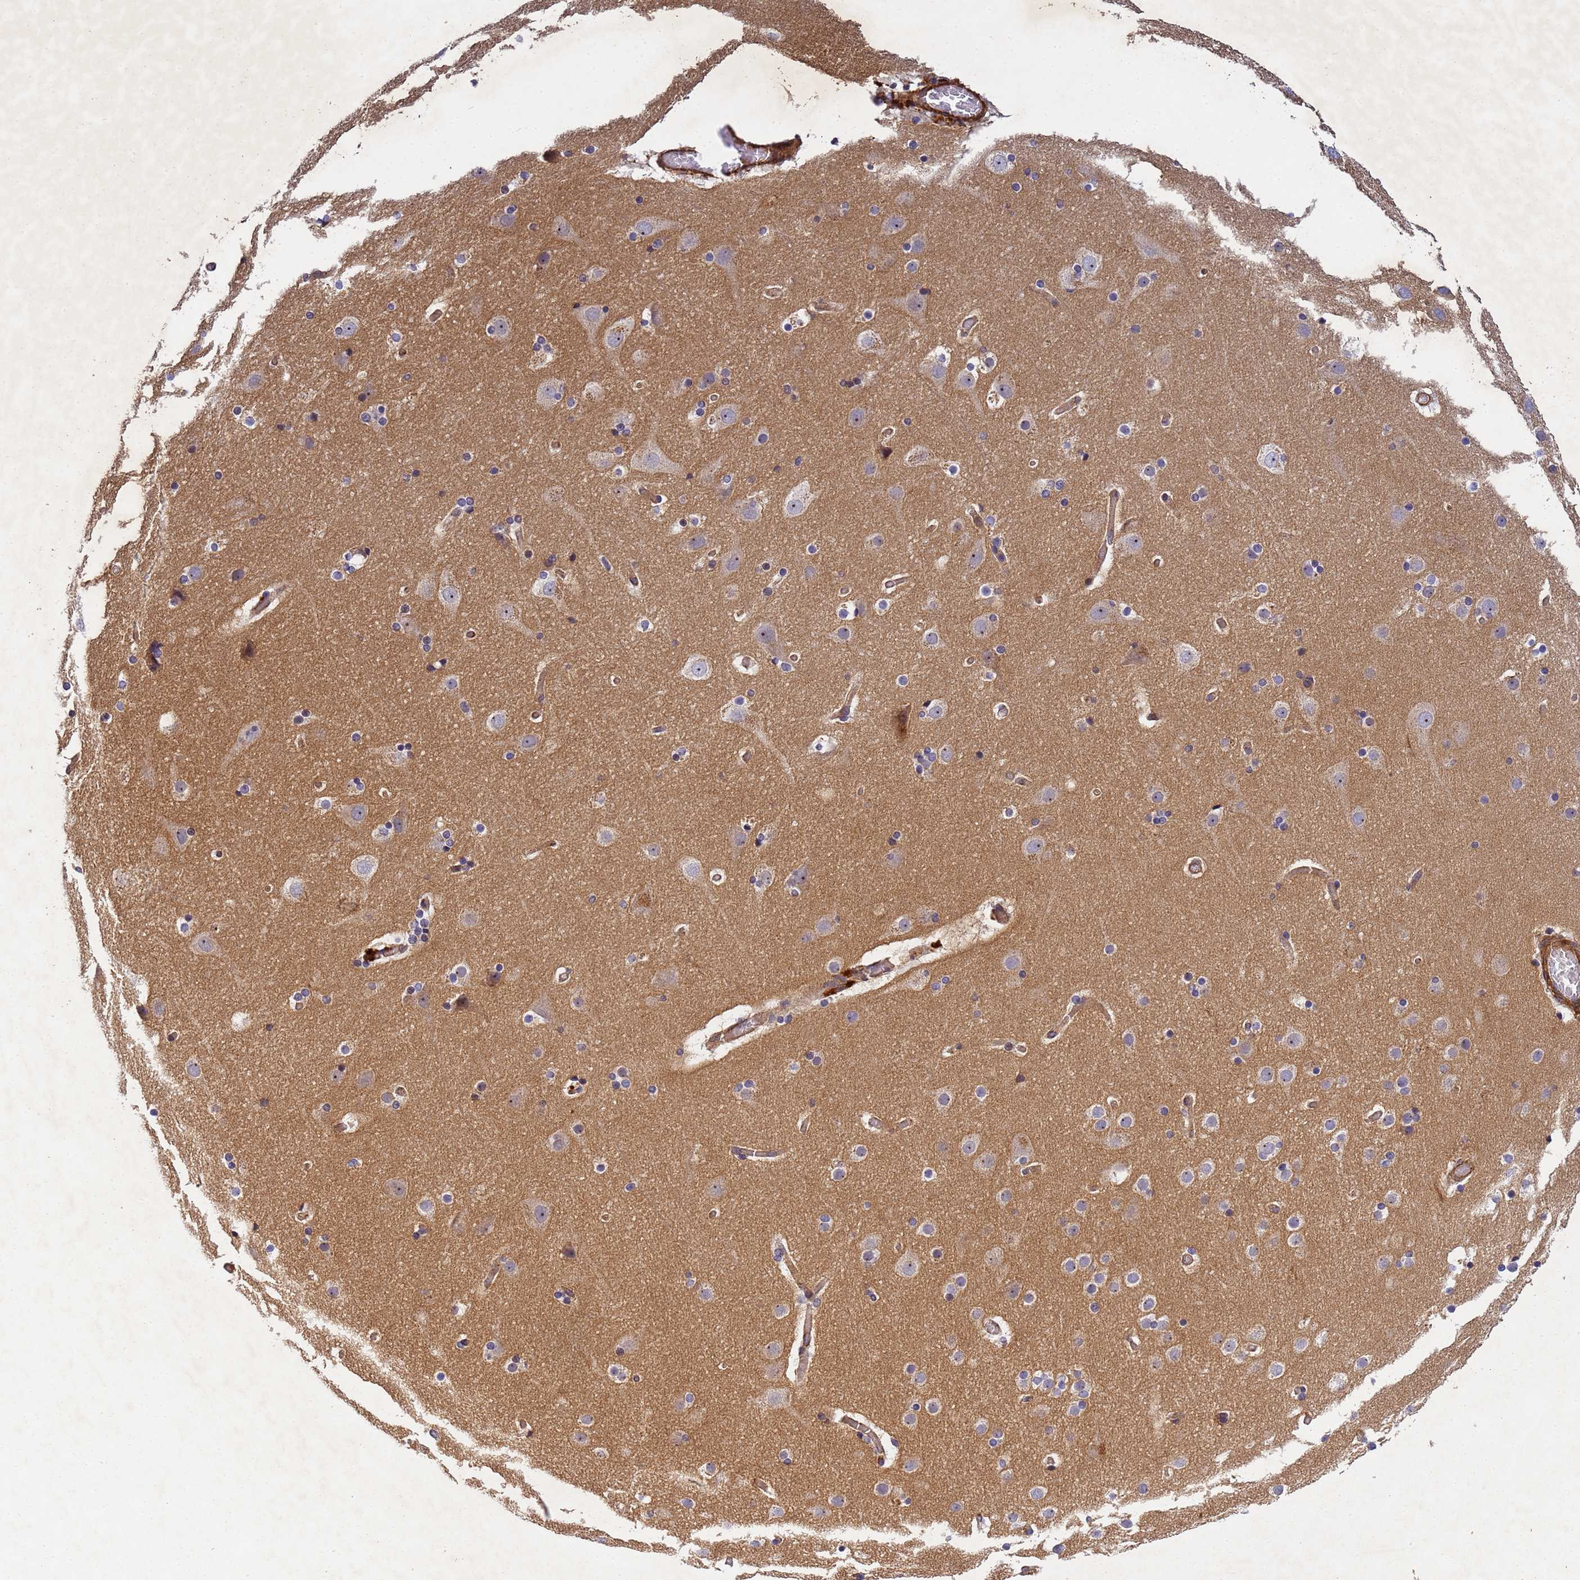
{"staining": {"intensity": "moderate", "quantity": ">75%", "location": "cytoplasmic/membranous"}, "tissue": "cerebral cortex", "cell_type": "Endothelial cells", "image_type": "normal", "snomed": [{"axis": "morphology", "description": "Normal tissue, NOS"}, {"axis": "topography", "description": "Cerebral cortex"}], "caption": "Brown immunohistochemical staining in normal cerebral cortex shows moderate cytoplasmic/membranous positivity in about >75% of endothelial cells.", "gene": "RALGAPA2", "patient": {"sex": "male", "age": 57}}